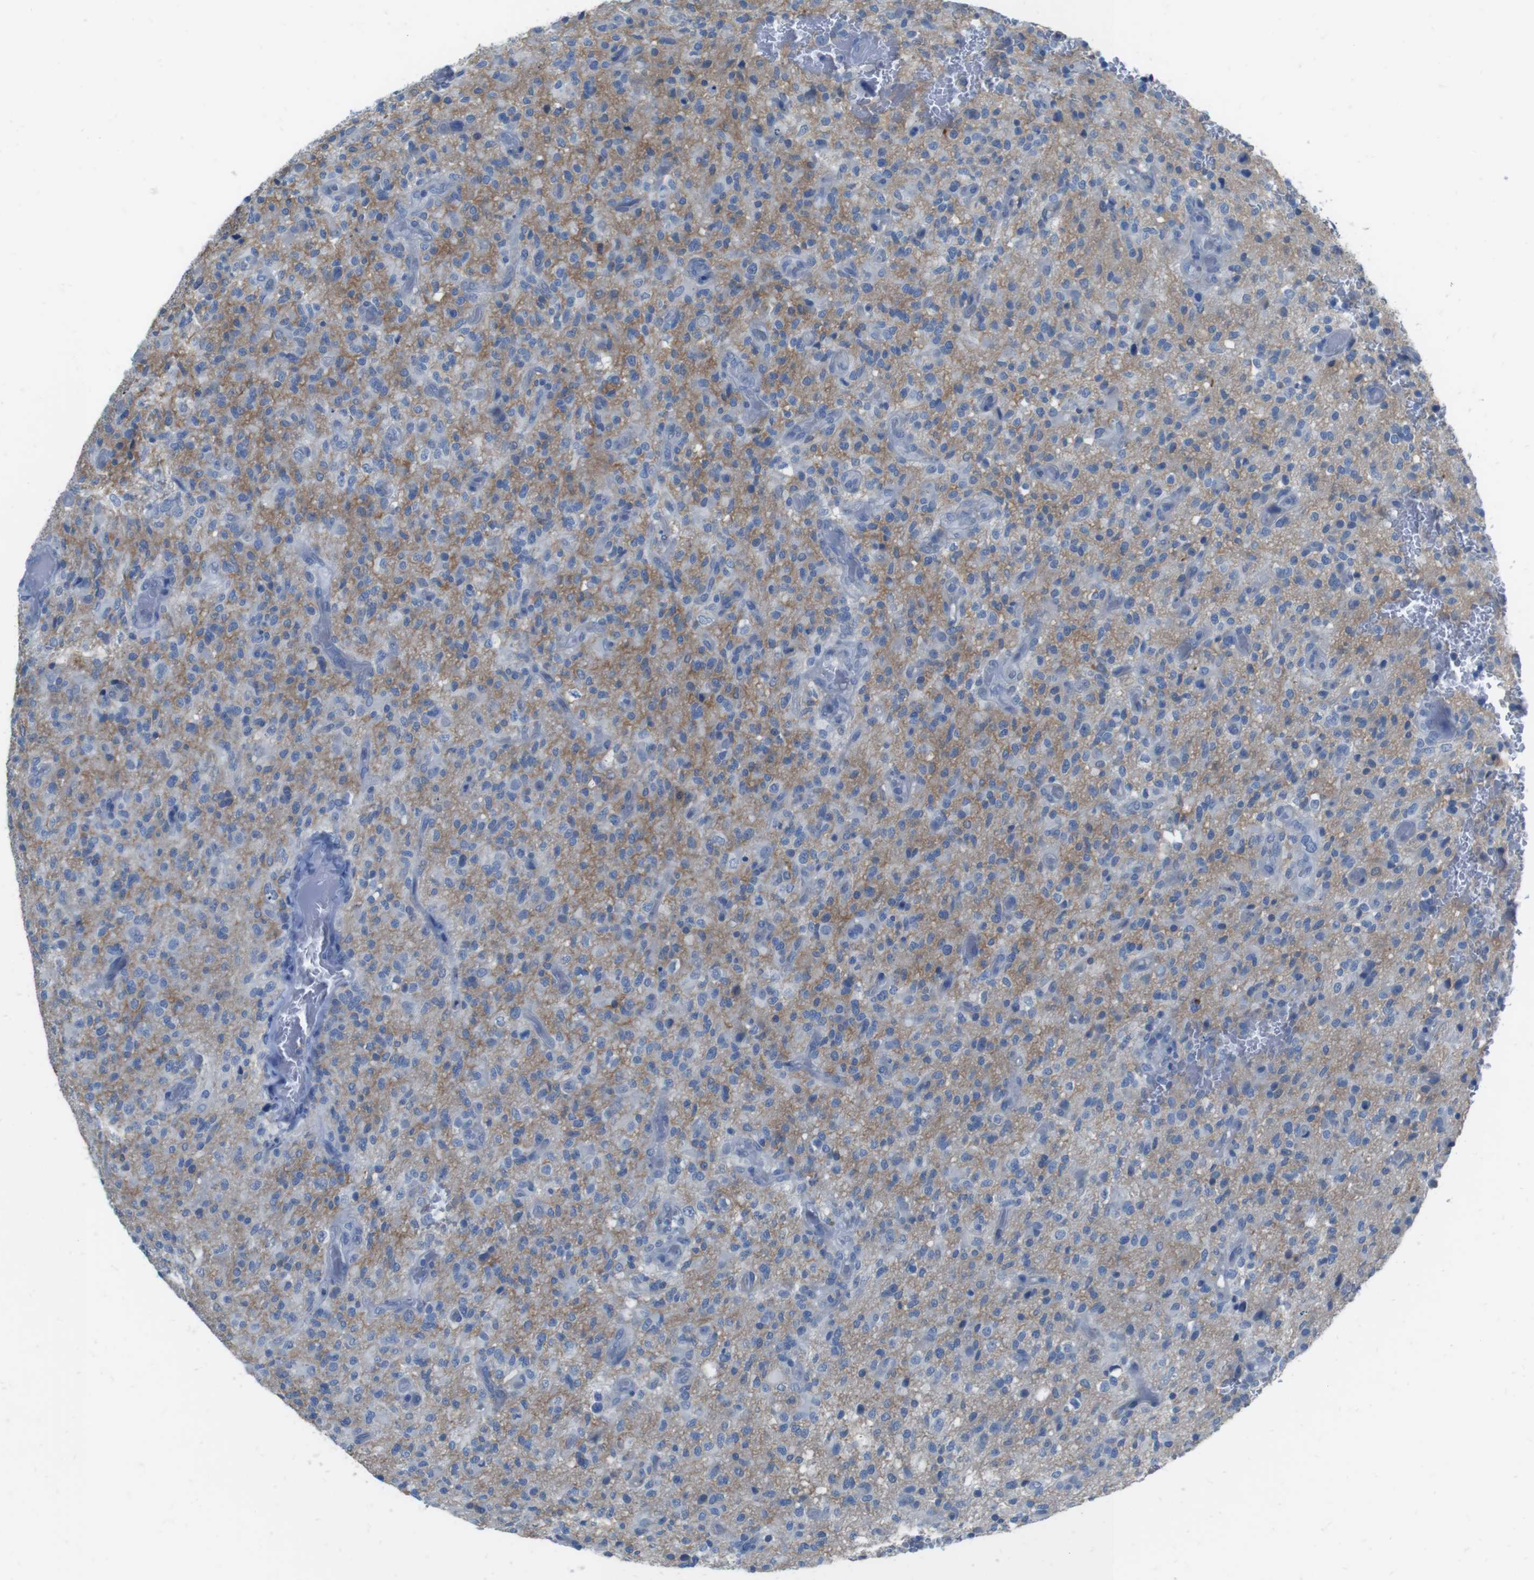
{"staining": {"intensity": "negative", "quantity": "none", "location": "none"}, "tissue": "glioma", "cell_type": "Tumor cells", "image_type": "cancer", "snomed": [{"axis": "morphology", "description": "Glioma, malignant, High grade"}, {"axis": "topography", "description": "Brain"}], "caption": "Immunohistochemistry (IHC) histopathology image of glioma stained for a protein (brown), which demonstrates no staining in tumor cells.", "gene": "CYP2C8", "patient": {"sex": "male", "age": 71}}